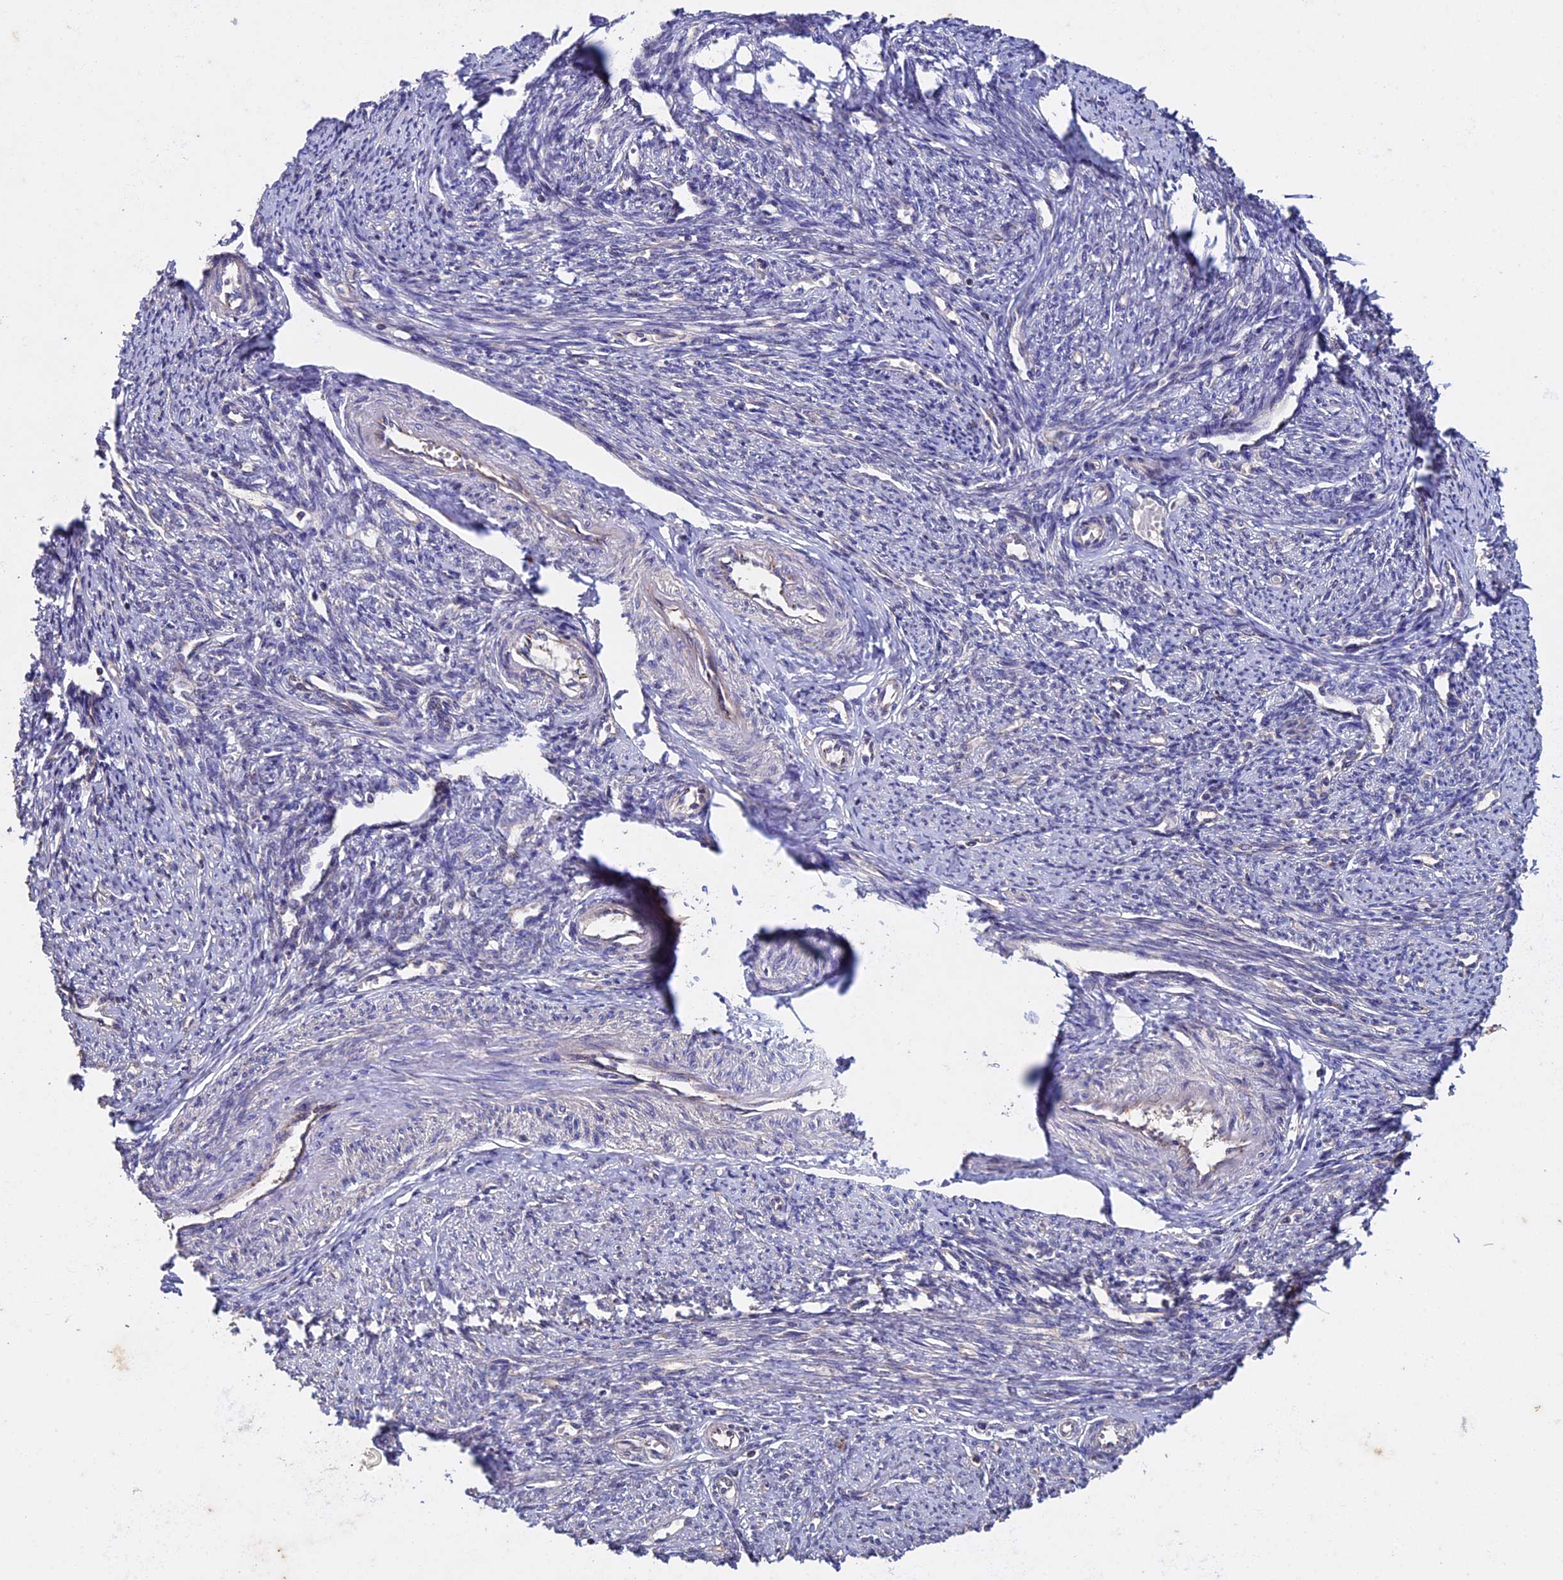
{"staining": {"intensity": "weak", "quantity": "<25%", "location": "cytoplasmic/membranous"}, "tissue": "smooth muscle", "cell_type": "Smooth muscle cells", "image_type": "normal", "snomed": [{"axis": "morphology", "description": "Normal tissue, NOS"}, {"axis": "topography", "description": "Smooth muscle"}, {"axis": "topography", "description": "Uterus"}], "caption": "DAB (3,3'-diaminobenzidine) immunohistochemical staining of benign human smooth muscle reveals no significant expression in smooth muscle cells.", "gene": "RNF17", "patient": {"sex": "female", "age": 59}}